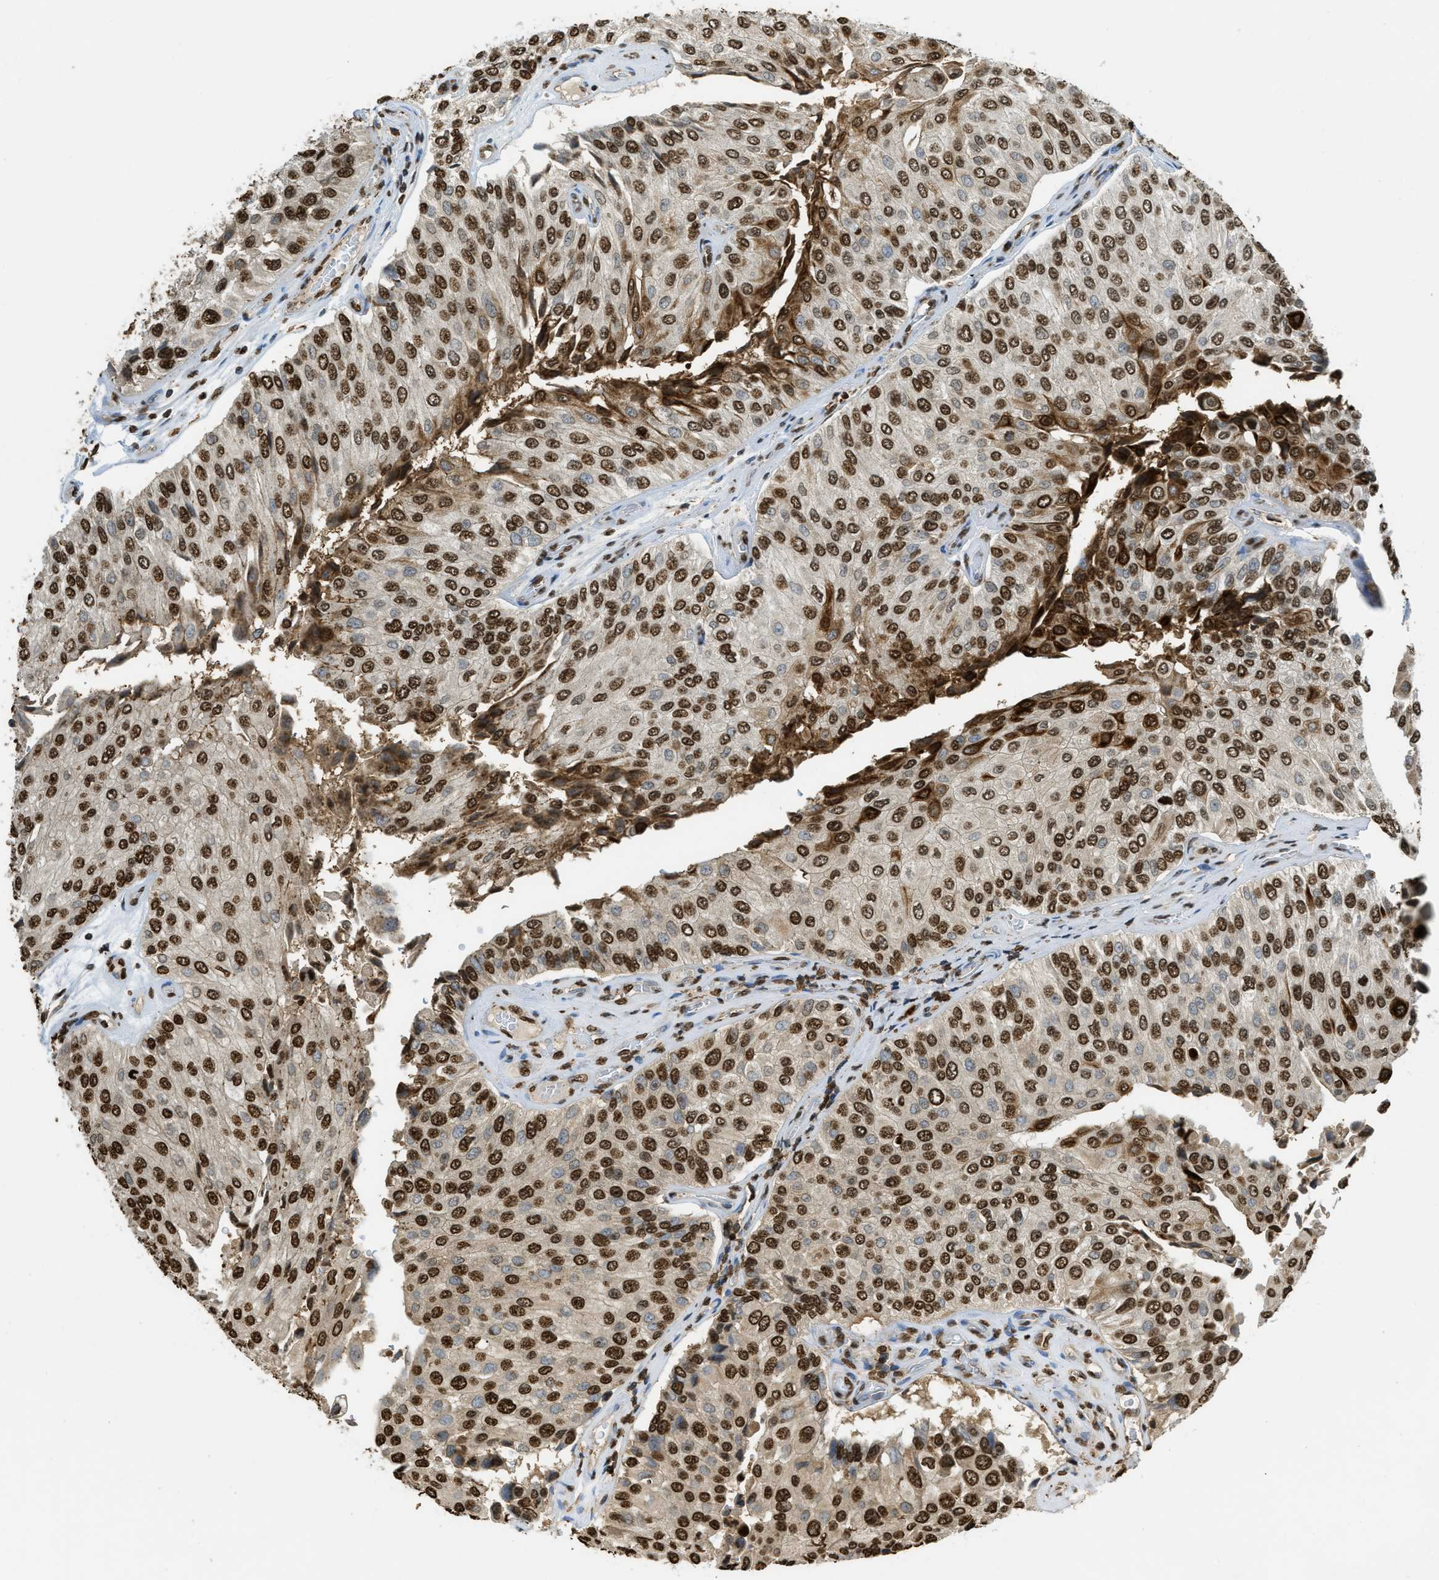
{"staining": {"intensity": "strong", "quantity": ">75%", "location": "nuclear"}, "tissue": "urothelial cancer", "cell_type": "Tumor cells", "image_type": "cancer", "snomed": [{"axis": "morphology", "description": "Urothelial carcinoma, High grade"}, {"axis": "topography", "description": "Kidney"}, {"axis": "topography", "description": "Urinary bladder"}], "caption": "There is high levels of strong nuclear expression in tumor cells of high-grade urothelial carcinoma, as demonstrated by immunohistochemical staining (brown color).", "gene": "NR5A2", "patient": {"sex": "male", "age": 77}}